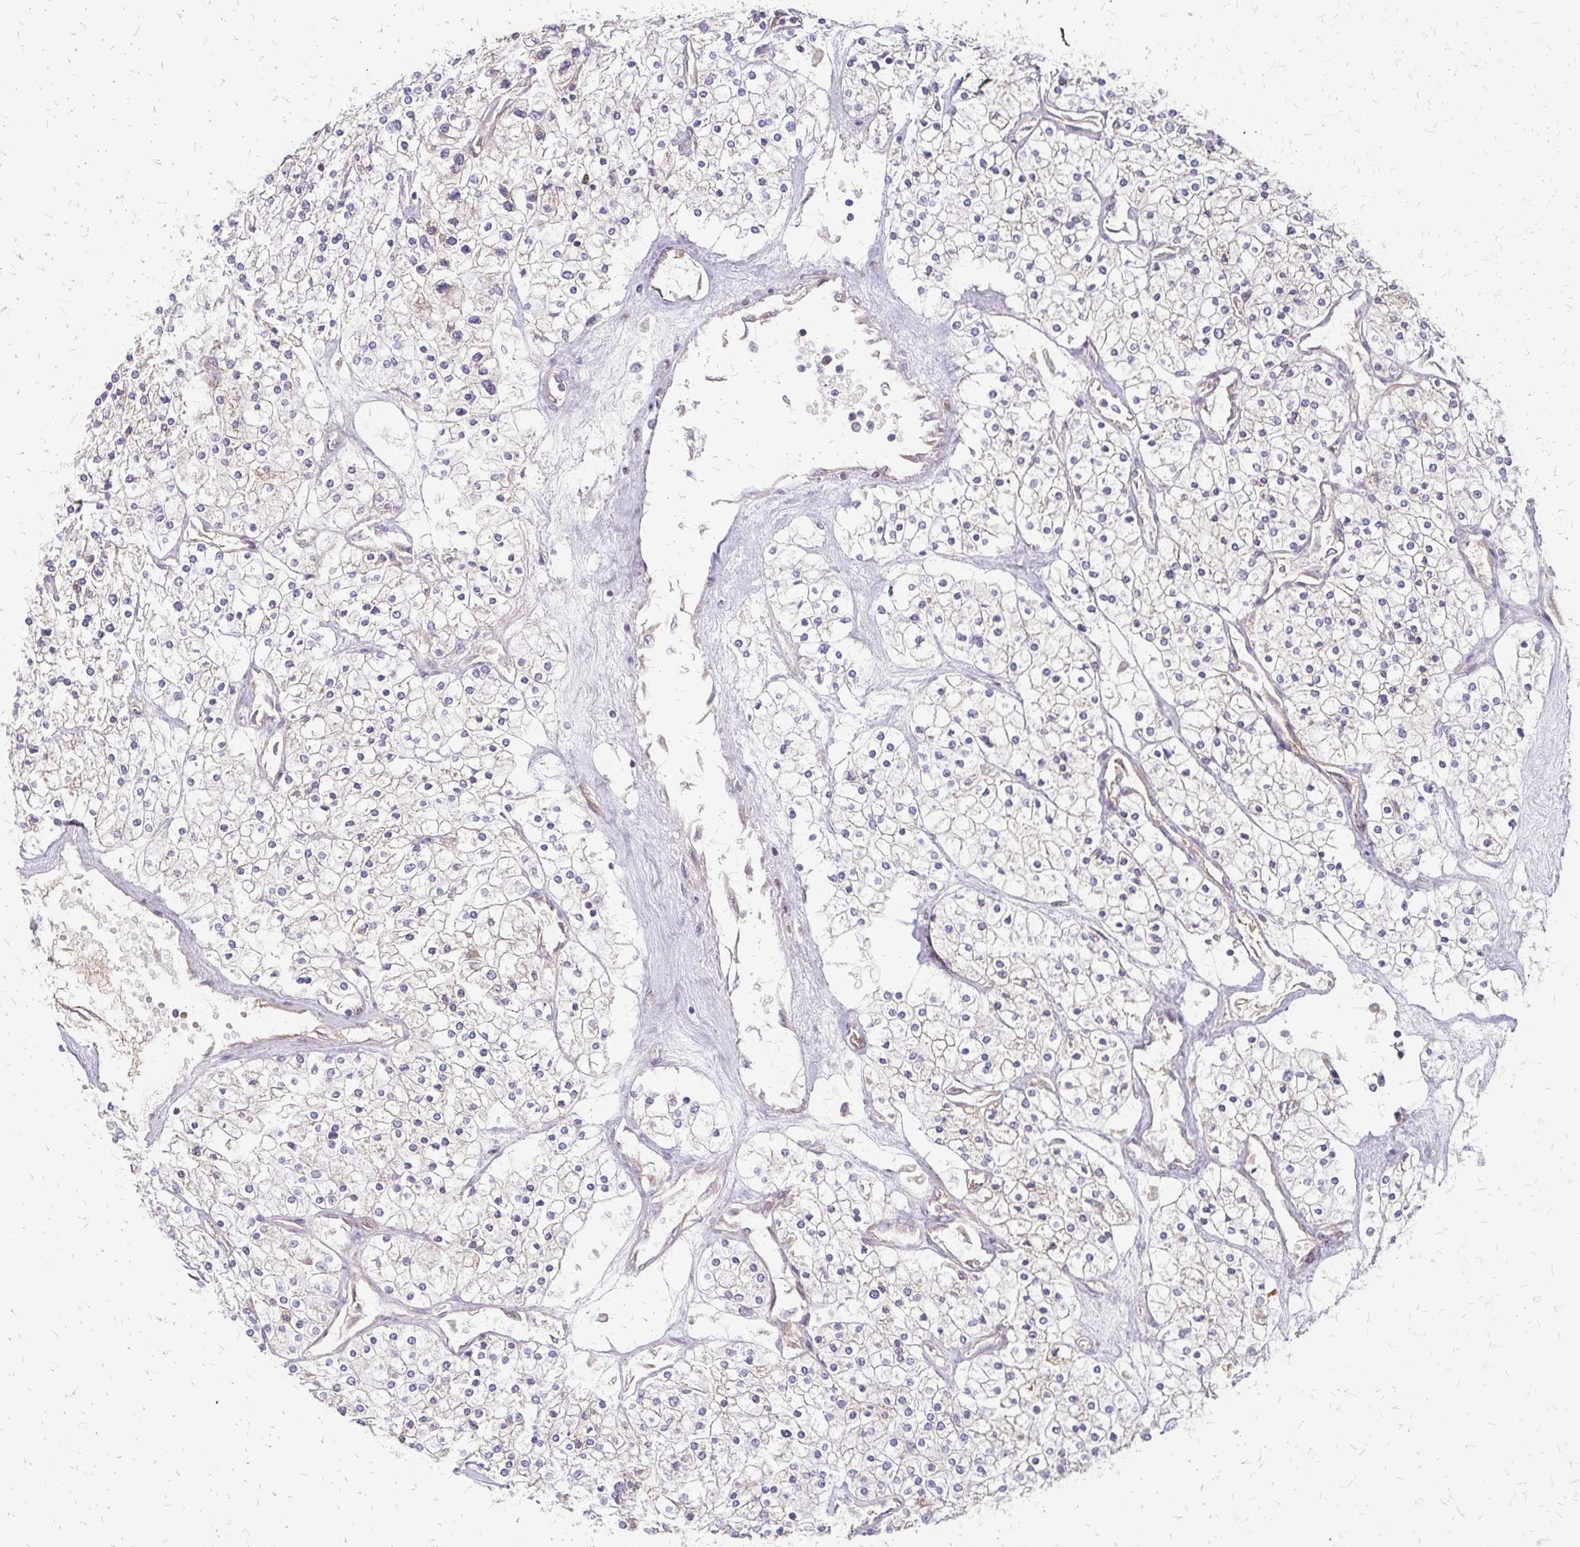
{"staining": {"intensity": "weak", "quantity": "25%-75%", "location": "cytoplasmic/membranous"}, "tissue": "renal cancer", "cell_type": "Tumor cells", "image_type": "cancer", "snomed": [{"axis": "morphology", "description": "Adenocarcinoma, NOS"}, {"axis": "topography", "description": "Kidney"}], "caption": "This photomicrograph demonstrates renal adenocarcinoma stained with immunohistochemistry to label a protein in brown. The cytoplasmic/membranous of tumor cells show weak positivity for the protein. Nuclei are counter-stained blue.", "gene": "ZNF383", "patient": {"sex": "male", "age": 80}}